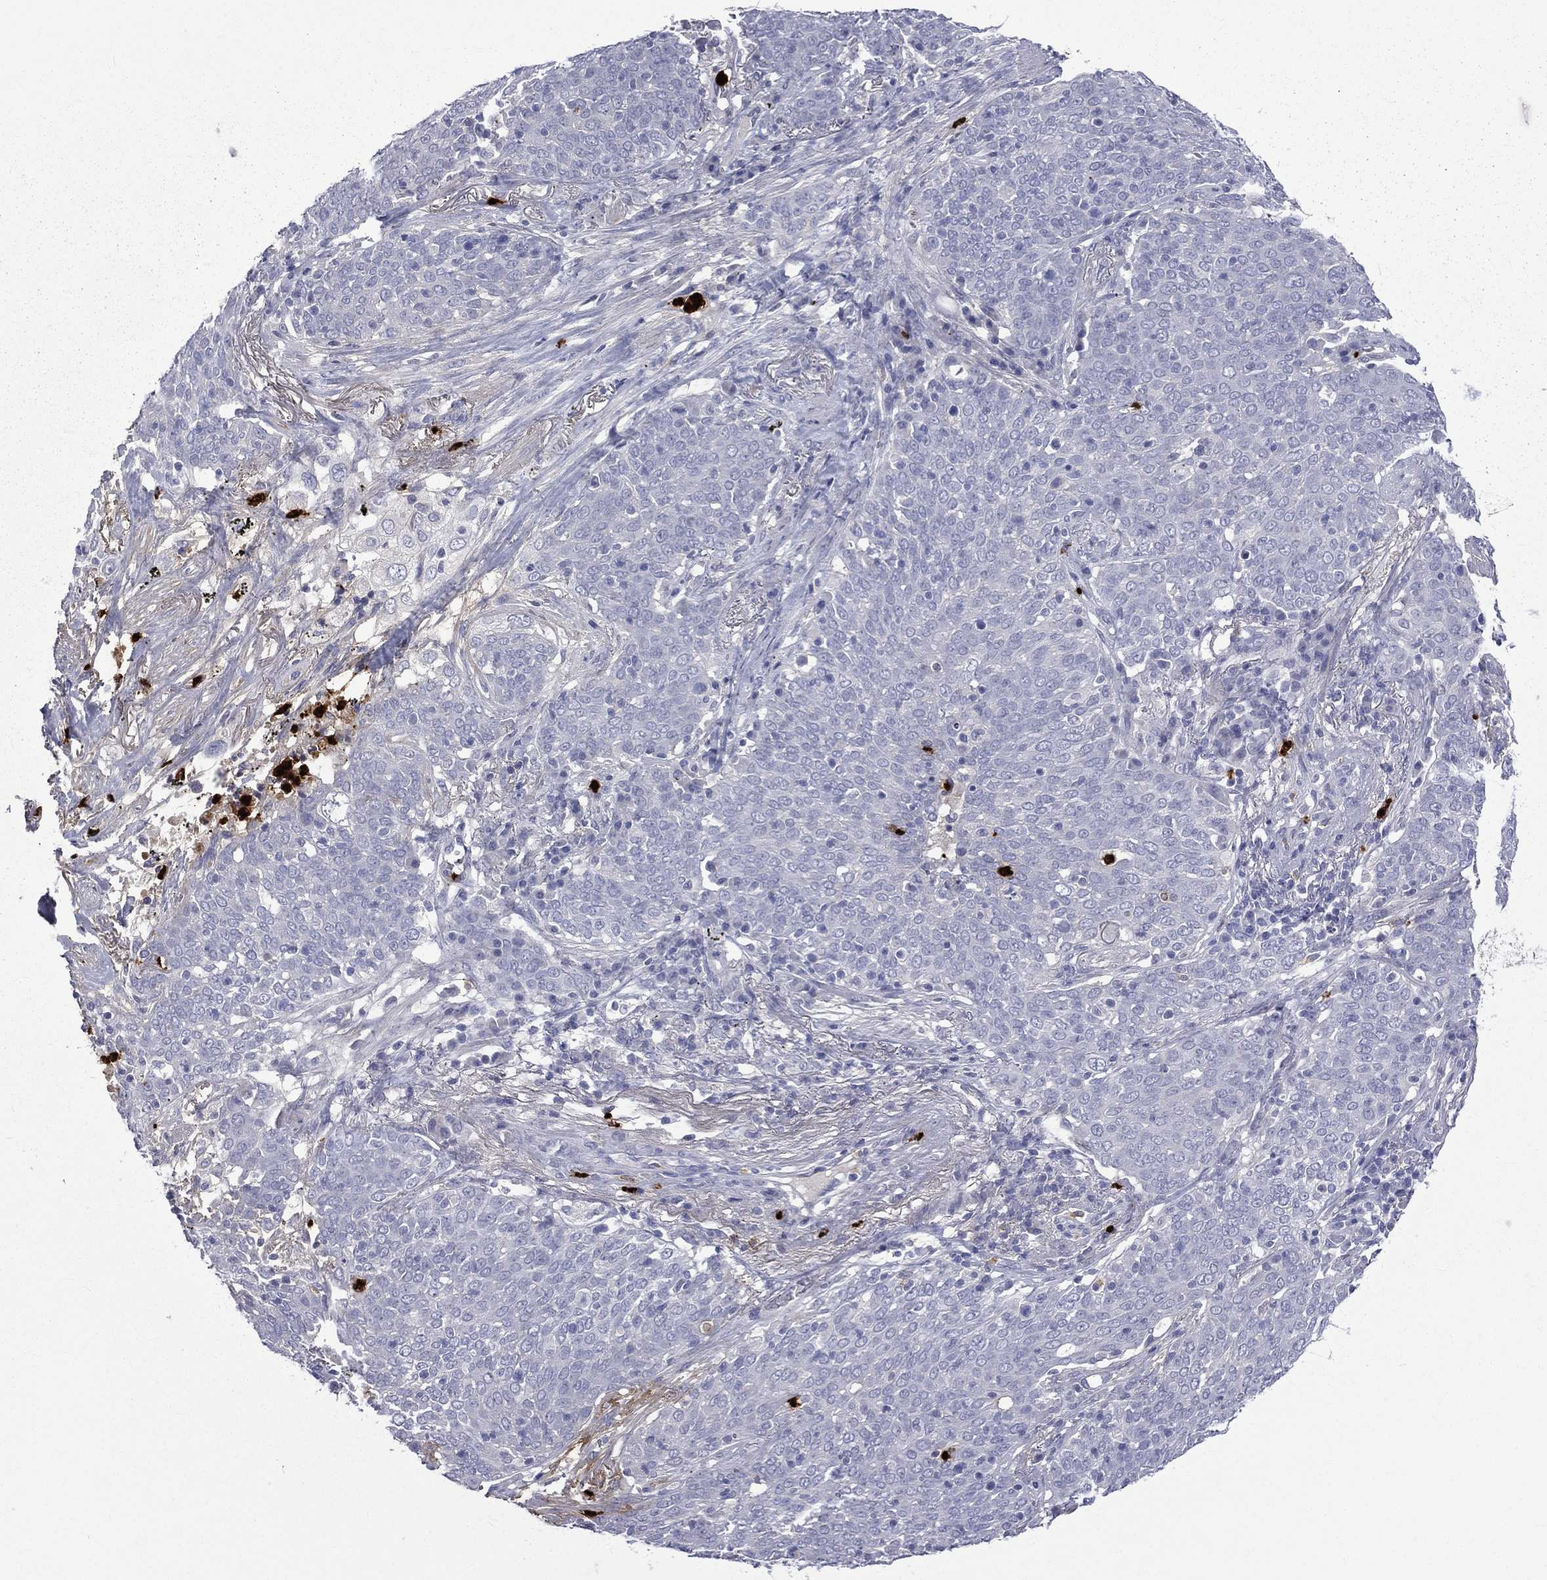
{"staining": {"intensity": "negative", "quantity": "none", "location": "none"}, "tissue": "lung cancer", "cell_type": "Tumor cells", "image_type": "cancer", "snomed": [{"axis": "morphology", "description": "Squamous cell carcinoma, NOS"}, {"axis": "topography", "description": "Lung"}], "caption": "High magnification brightfield microscopy of lung cancer (squamous cell carcinoma) stained with DAB (brown) and counterstained with hematoxylin (blue): tumor cells show no significant staining.", "gene": "ELANE", "patient": {"sex": "male", "age": 82}}